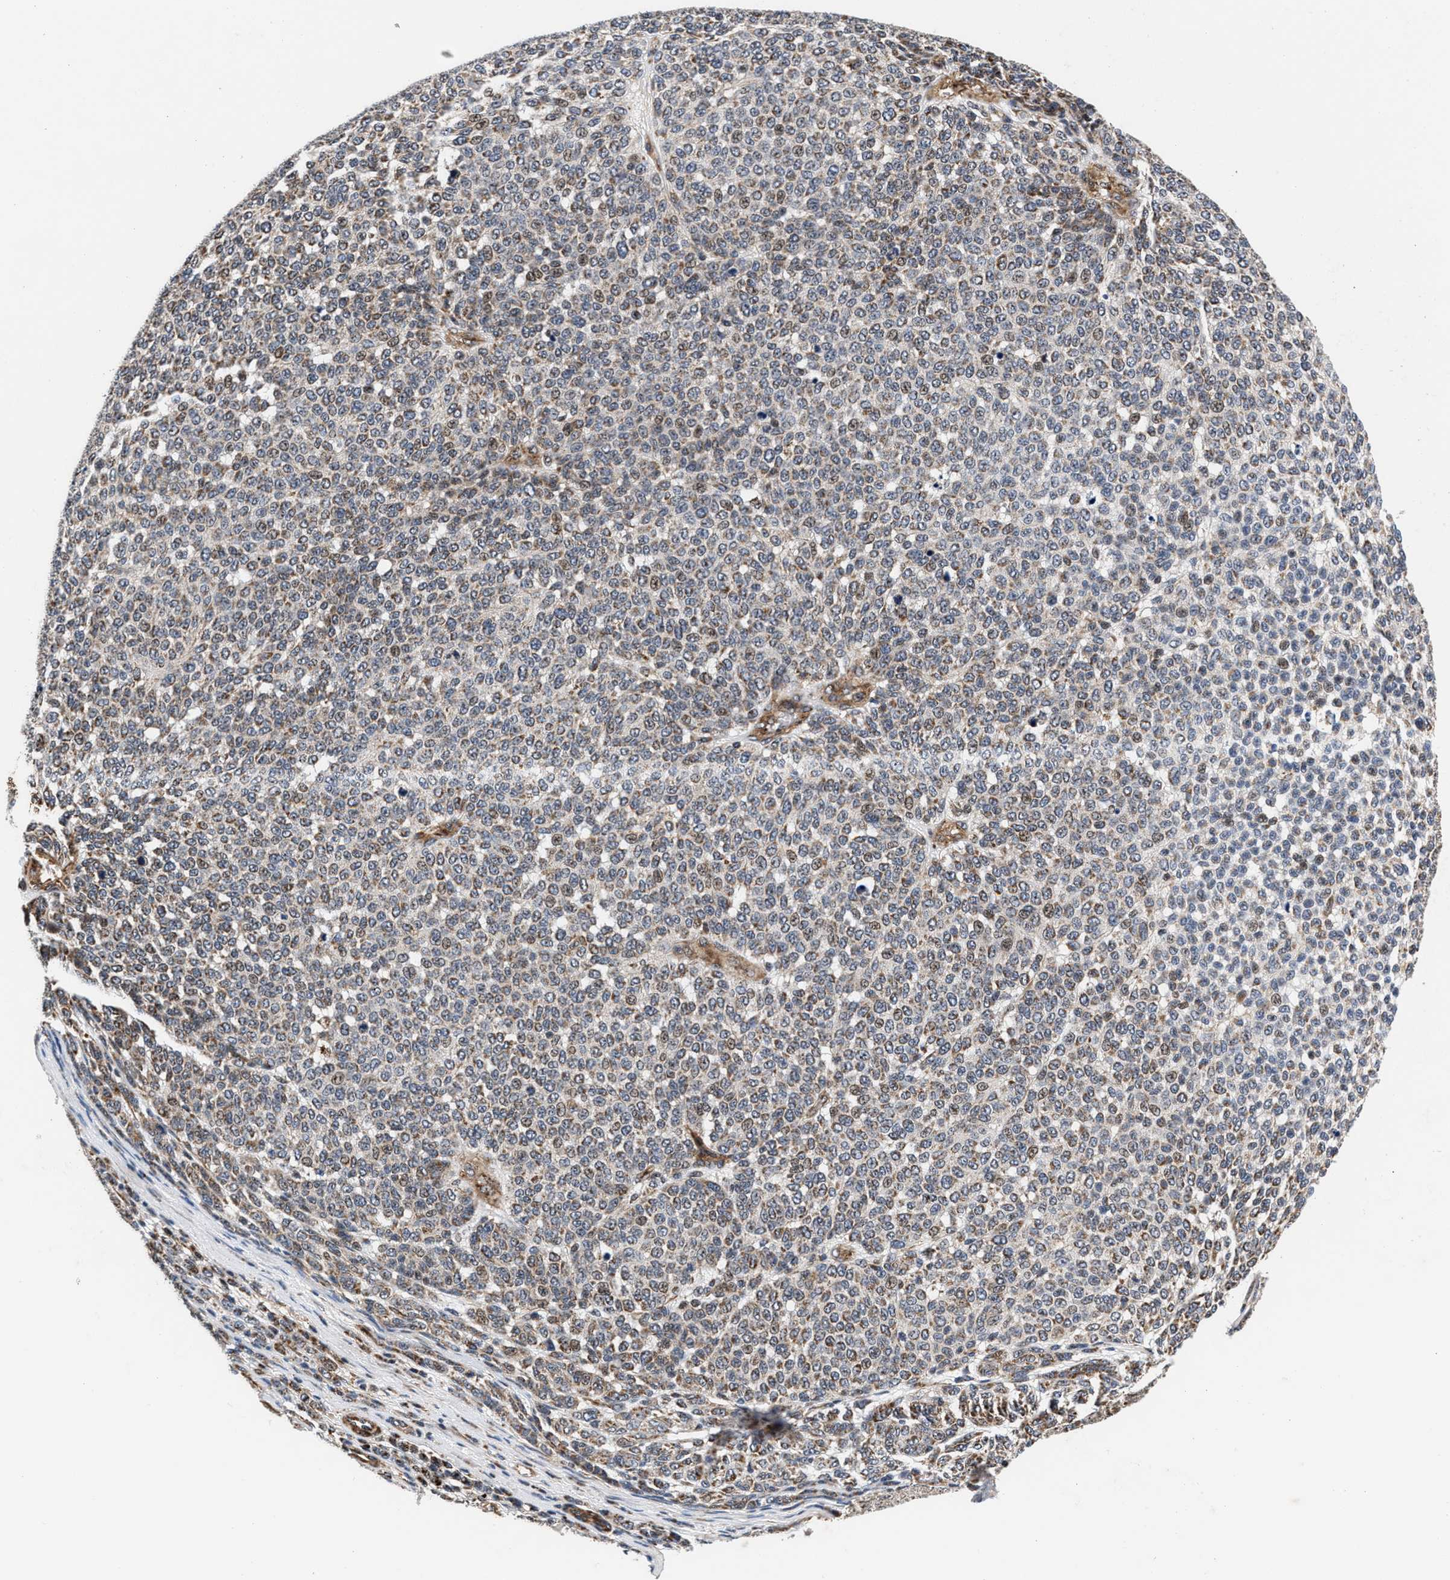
{"staining": {"intensity": "moderate", "quantity": "25%-75%", "location": "cytoplasmic/membranous"}, "tissue": "melanoma", "cell_type": "Tumor cells", "image_type": "cancer", "snomed": [{"axis": "morphology", "description": "Malignant melanoma, NOS"}, {"axis": "topography", "description": "Skin"}], "caption": "IHC image of neoplastic tissue: human malignant melanoma stained using immunohistochemistry exhibits medium levels of moderate protein expression localized specifically in the cytoplasmic/membranous of tumor cells, appearing as a cytoplasmic/membranous brown color.", "gene": "SGK1", "patient": {"sex": "male", "age": 59}}